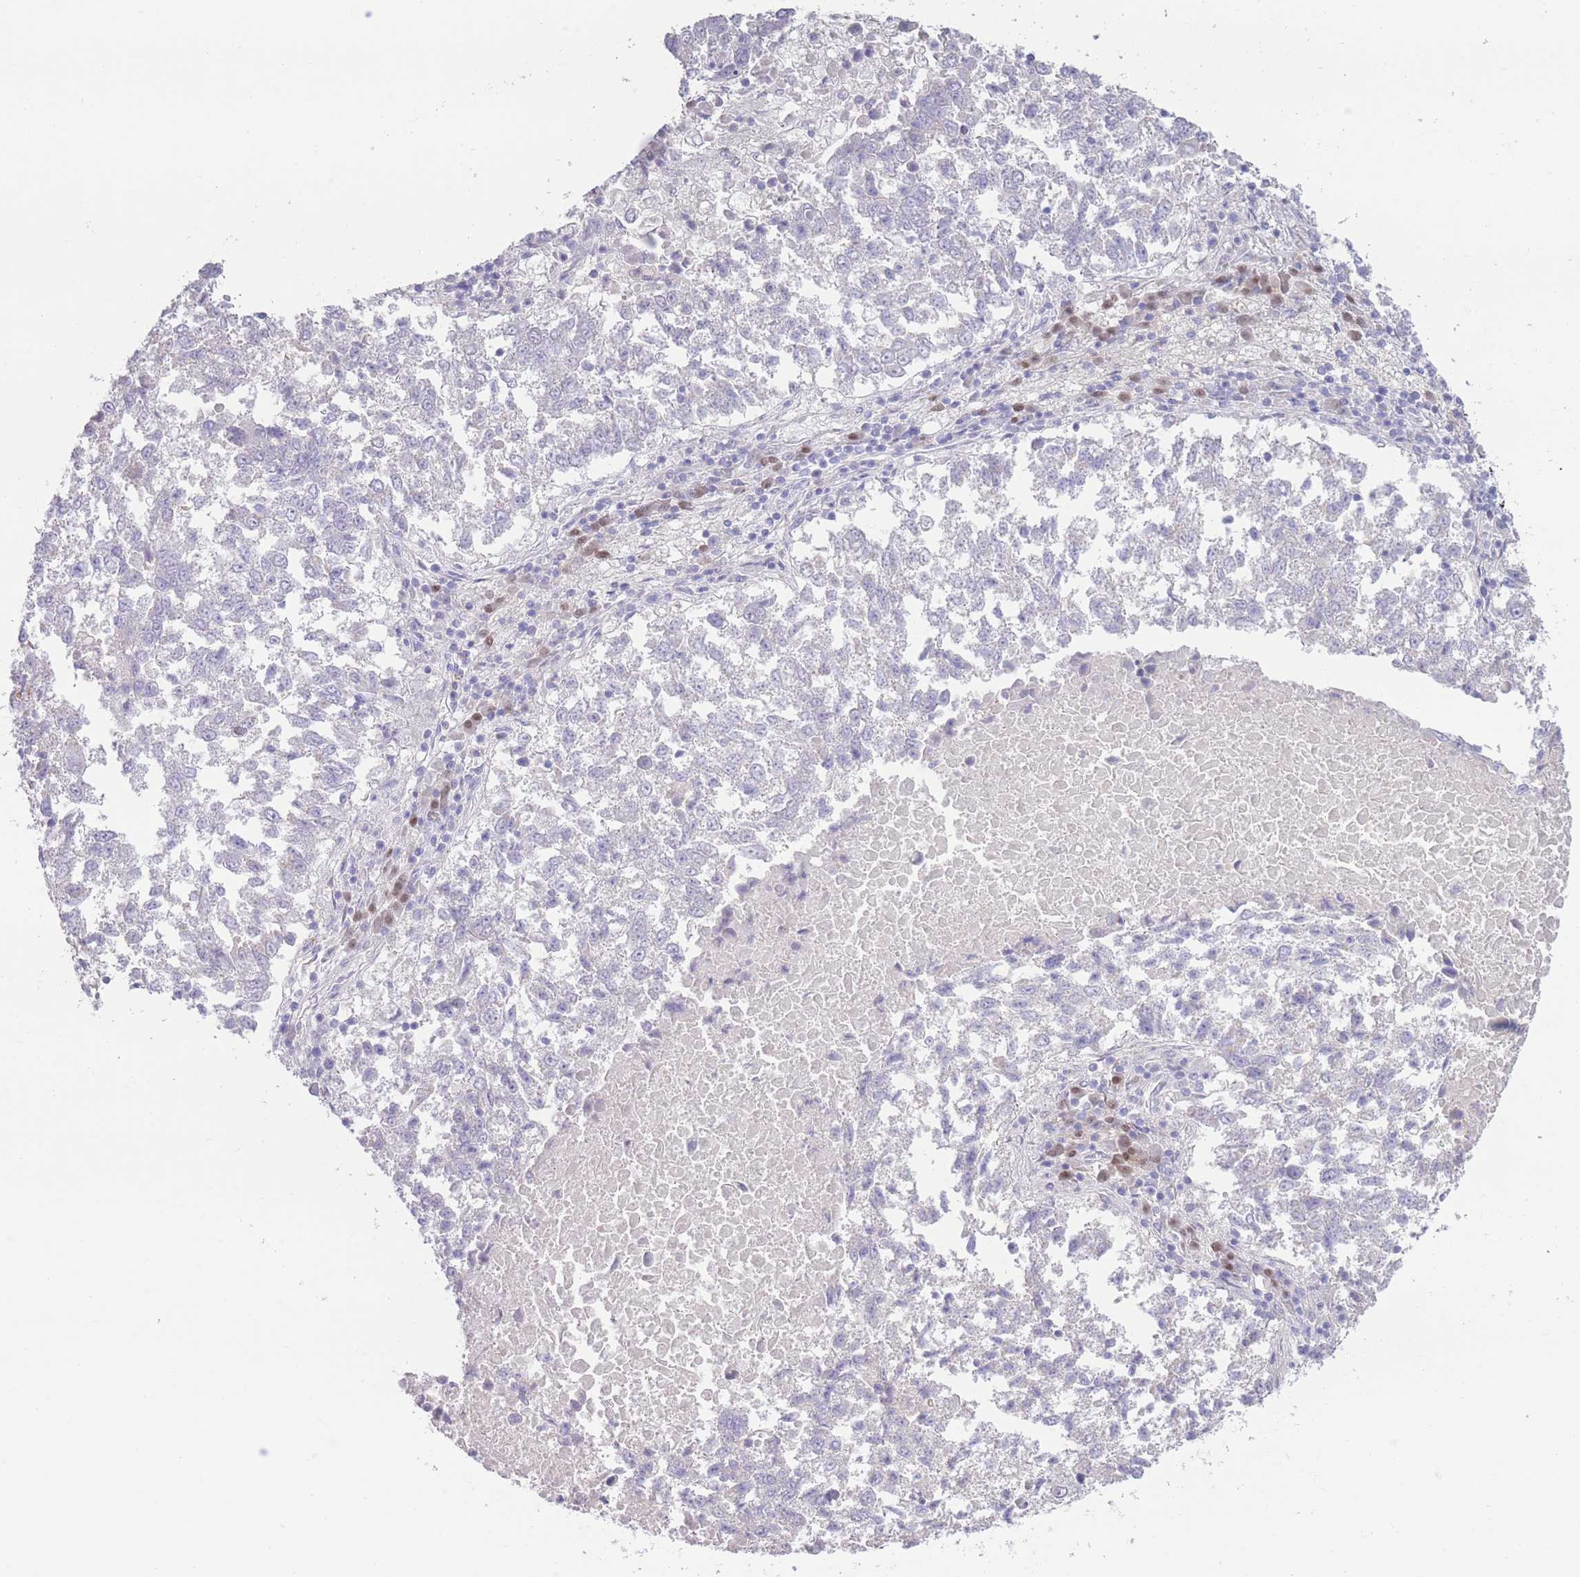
{"staining": {"intensity": "negative", "quantity": "none", "location": "none"}, "tissue": "lung cancer", "cell_type": "Tumor cells", "image_type": "cancer", "snomed": [{"axis": "morphology", "description": "Squamous cell carcinoma, NOS"}, {"axis": "topography", "description": "Lung"}], "caption": "This is an immunohistochemistry image of human squamous cell carcinoma (lung). There is no expression in tumor cells.", "gene": "BHLHA15", "patient": {"sex": "male", "age": 73}}